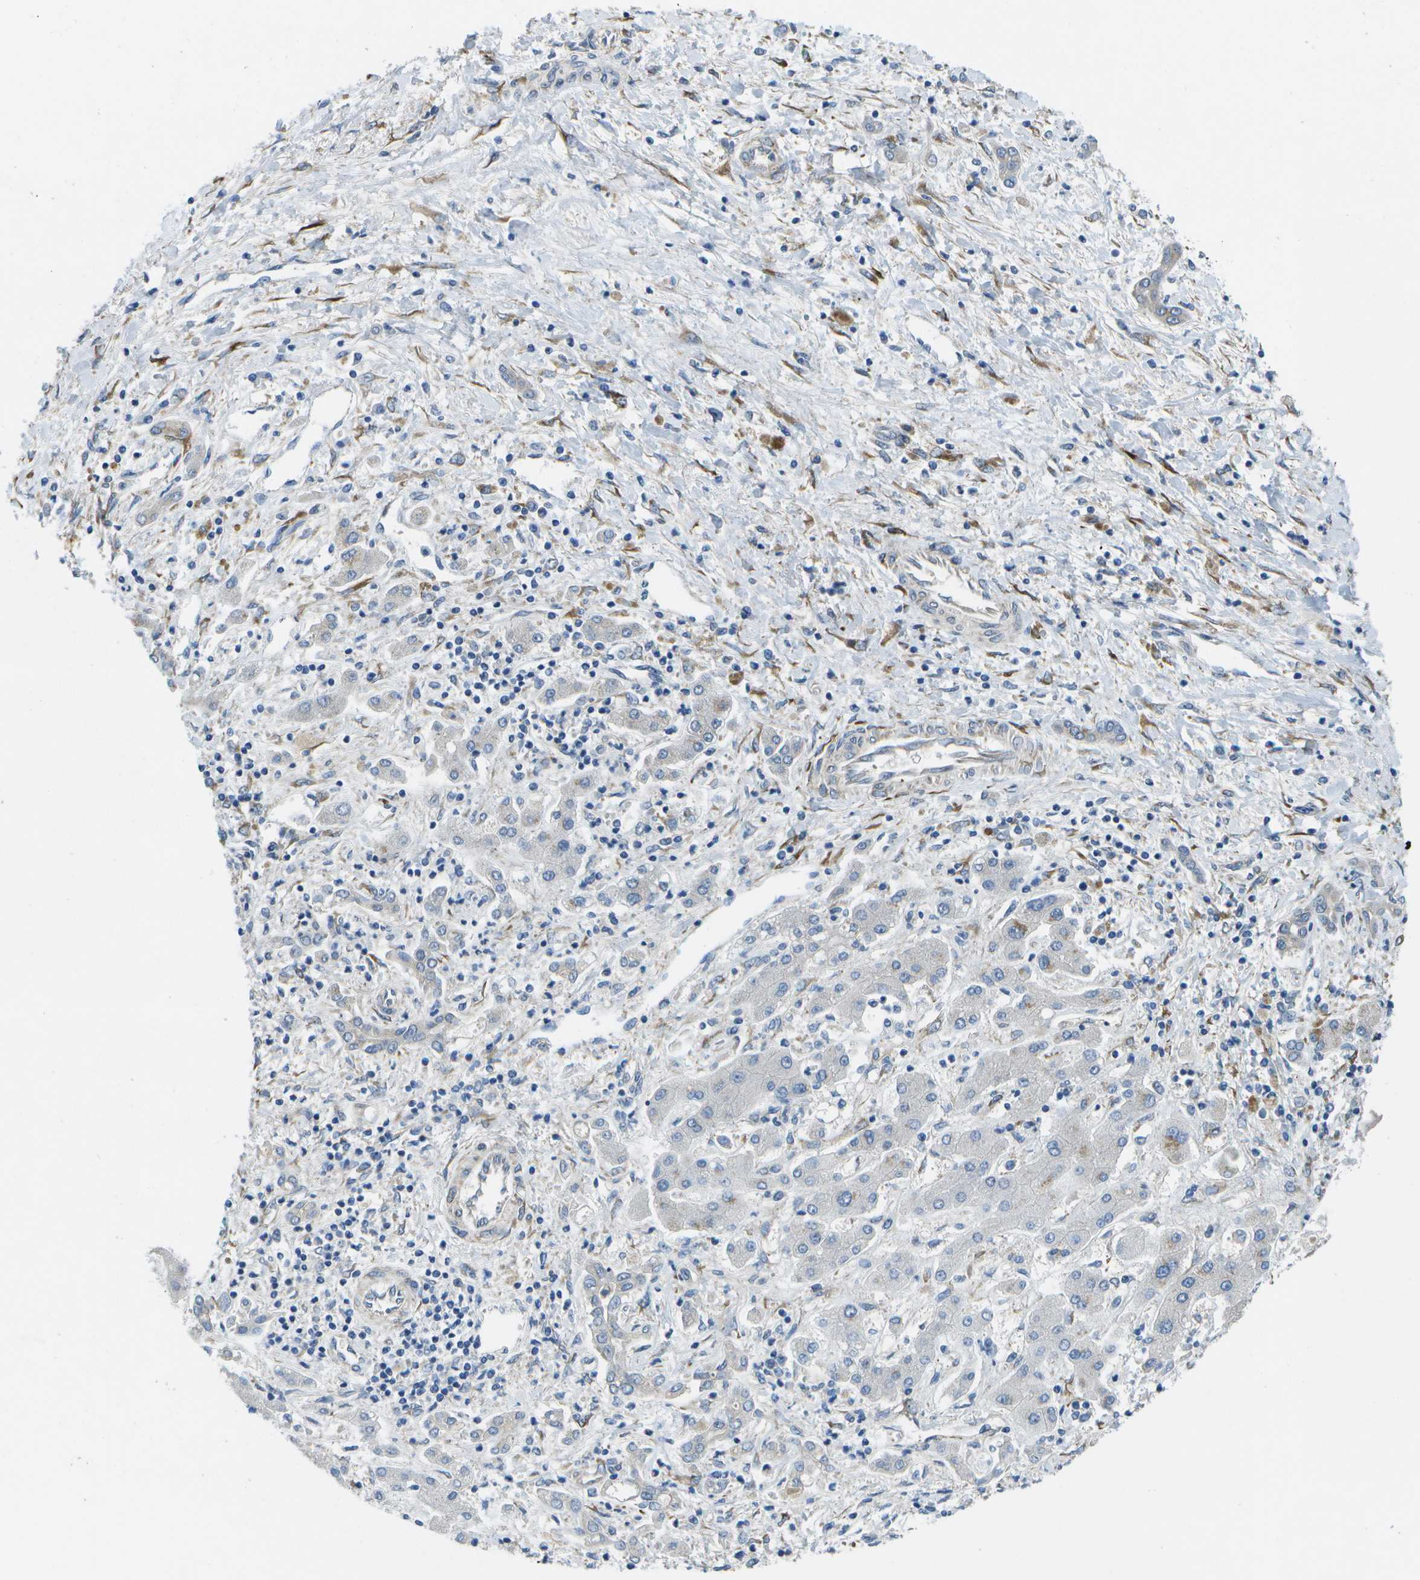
{"staining": {"intensity": "moderate", "quantity": "<25%", "location": "cytoplasmic/membranous"}, "tissue": "liver cancer", "cell_type": "Tumor cells", "image_type": "cancer", "snomed": [{"axis": "morphology", "description": "Cholangiocarcinoma"}, {"axis": "topography", "description": "Liver"}], "caption": "This is a histology image of immunohistochemistry (IHC) staining of liver cancer (cholangiocarcinoma), which shows moderate staining in the cytoplasmic/membranous of tumor cells.", "gene": "P3H1", "patient": {"sex": "male", "age": 50}}